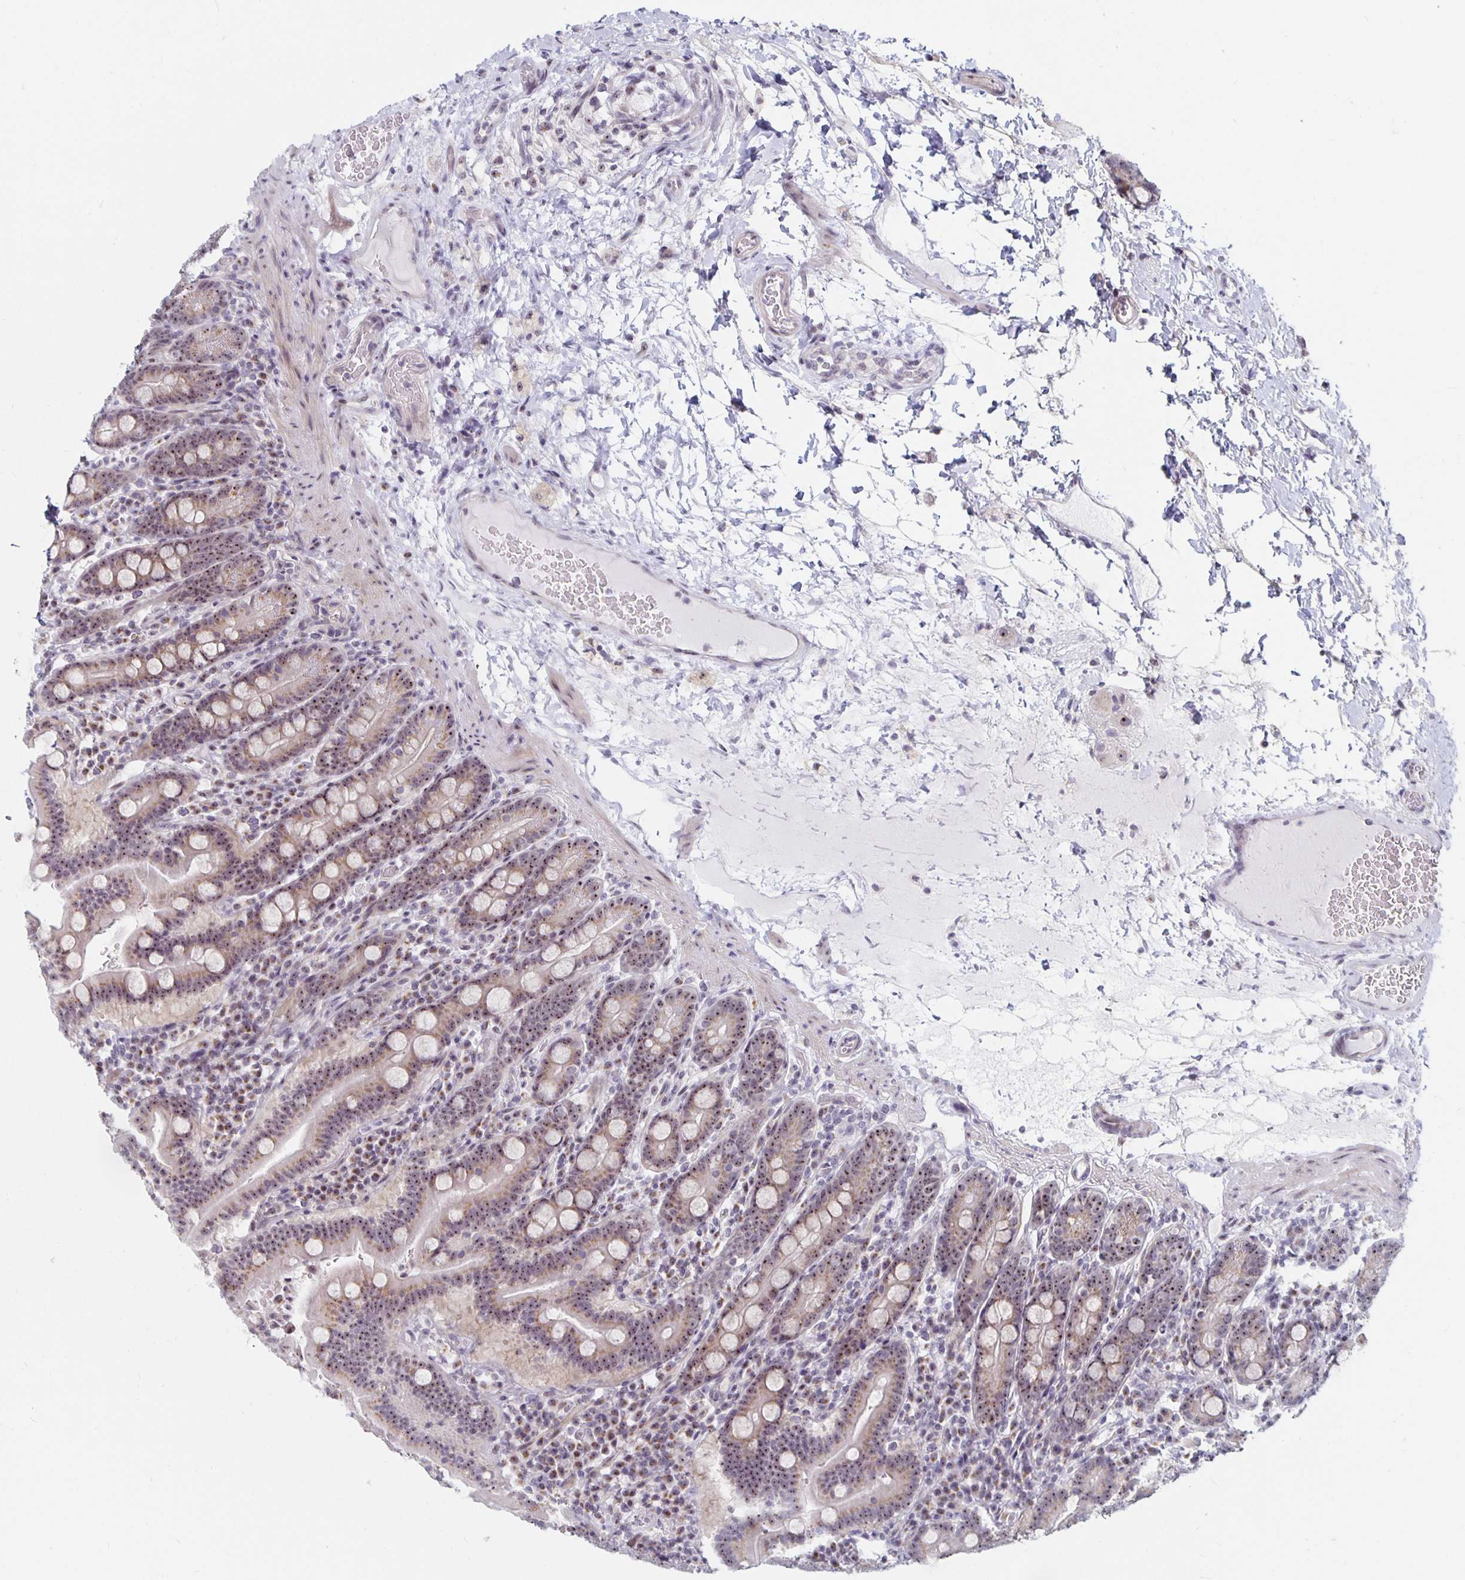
{"staining": {"intensity": "moderate", "quantity": ">75%", "location": "cytoplasmic/membranous,nuclear"}, "tissue": "small intestine", "cell_type": "Glandular cells", "image_type": "normal", "snomed": [{"axis": "morphology", "description": "Normal tissue, NOS"}, {"axis": "topography", "description": "Small intestine"}], "caption": "This photomicrograph shows normal small intestine stained with immunohistochemistry to label a protein in brown. The cytoplasmic/membranous,nuclear of glandular cells show moderate positivity for the protein. Nuclei are counter-stained blue.", "gene": "NUP85", "patient": {"sex": "male", "age": 26}}